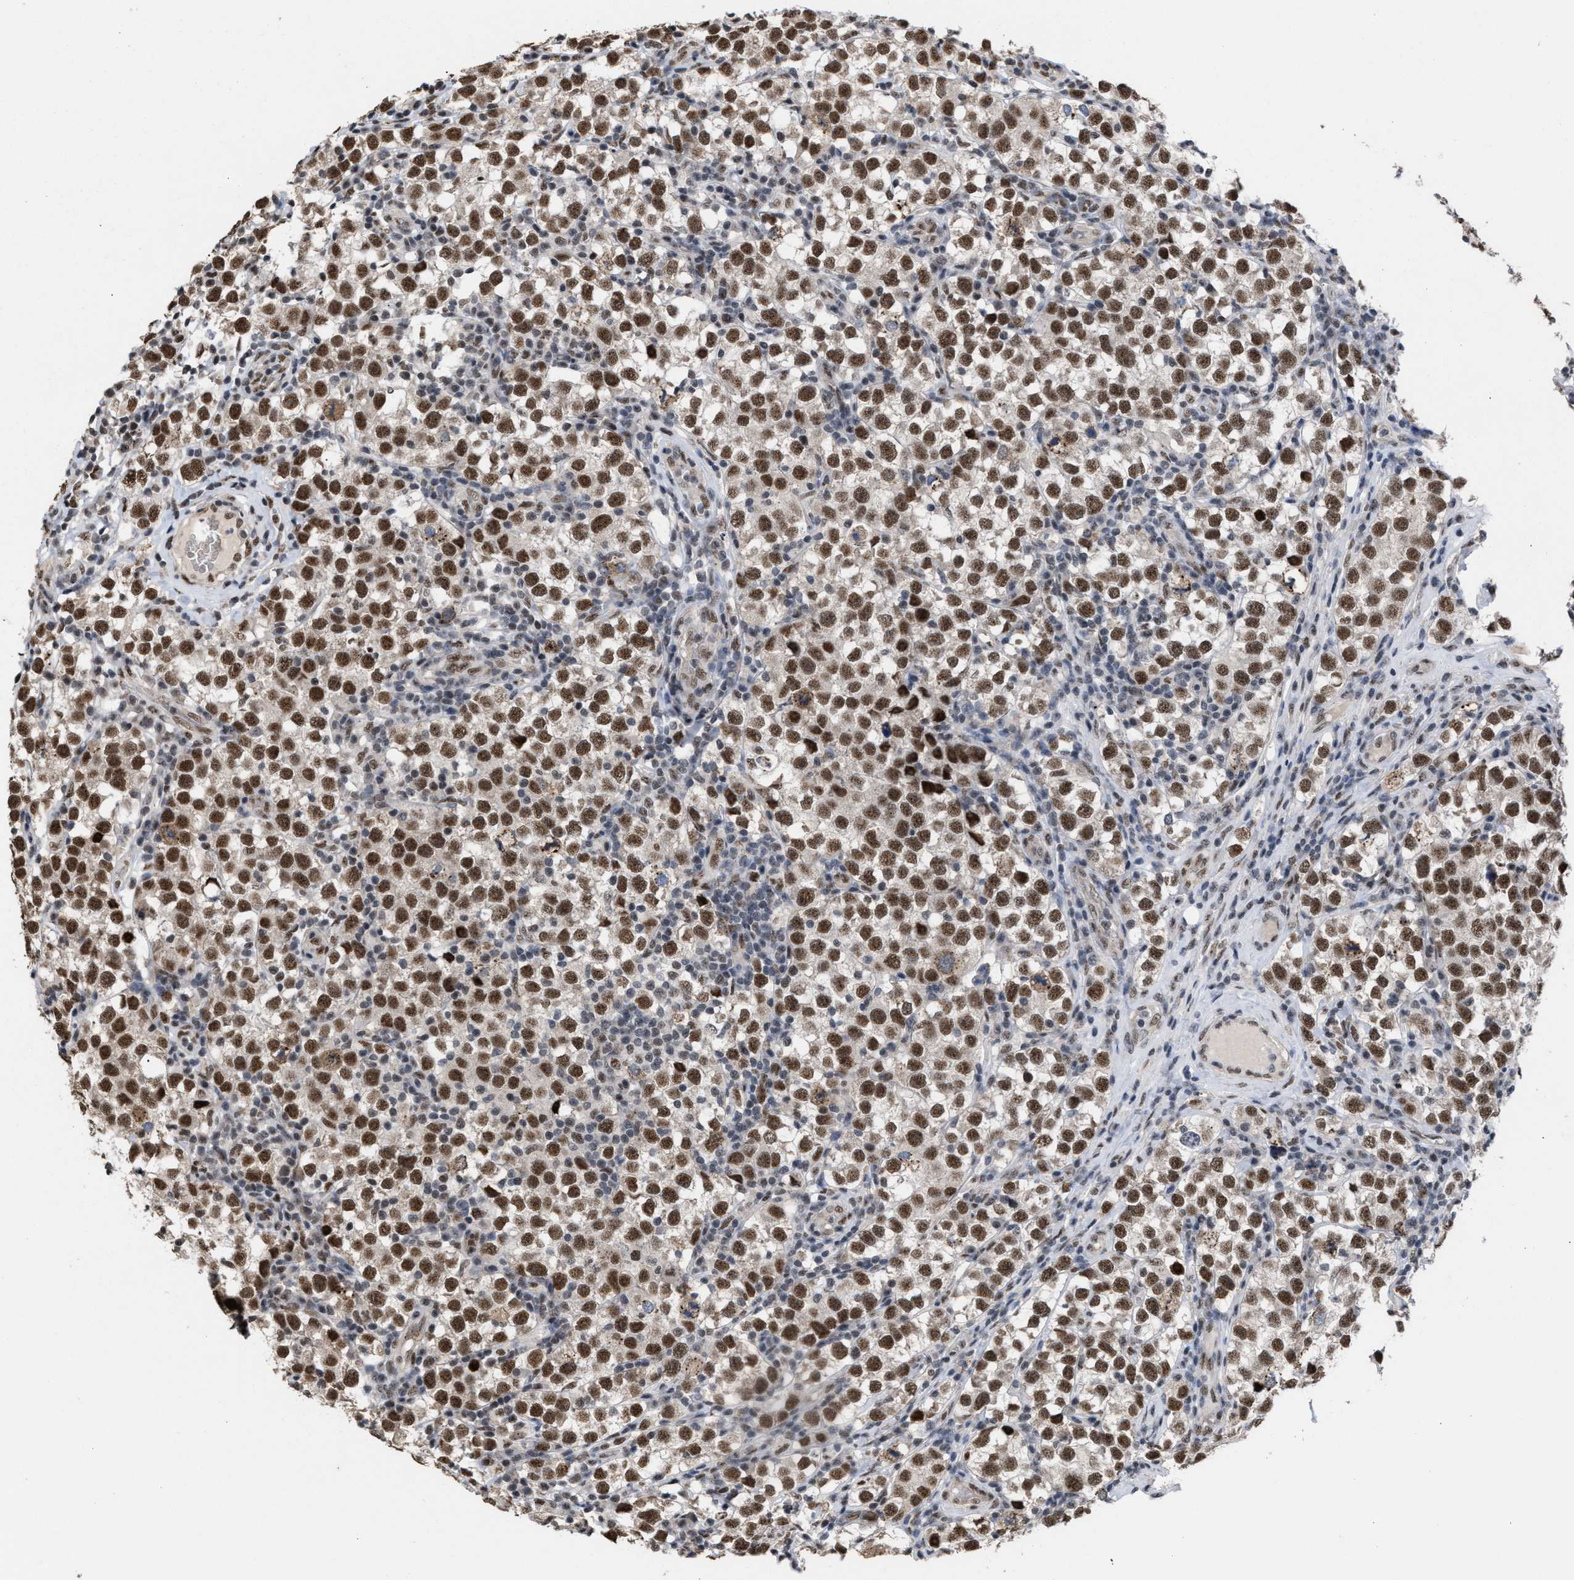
{"staining": {"intensity": "strong", "quantity": ">75%", "location": "nuclear"}, "tissue": "testis cancer", "cell_type": "Tumor cells", "image_type": "cancer", "snomed": [{"axis": "morphology", "description": "Normal tissue, NOS"}, {"axis": "morphology", "description": "Seminoma, NOS"}, {"axis": "topography", "description": "Testis"}], "caption": "Testis cancer (seminoma) was stained to show a protein in brown. There is high levels of strong nuclear staining in approximately >75% of tumor cells. (Stains: DAB in brown, nuclei in blue, Microscopy: brightfield microscopy at high magnification).", "gene": "EIF4A3", "patient": {"sex": "male", "age": 43}}